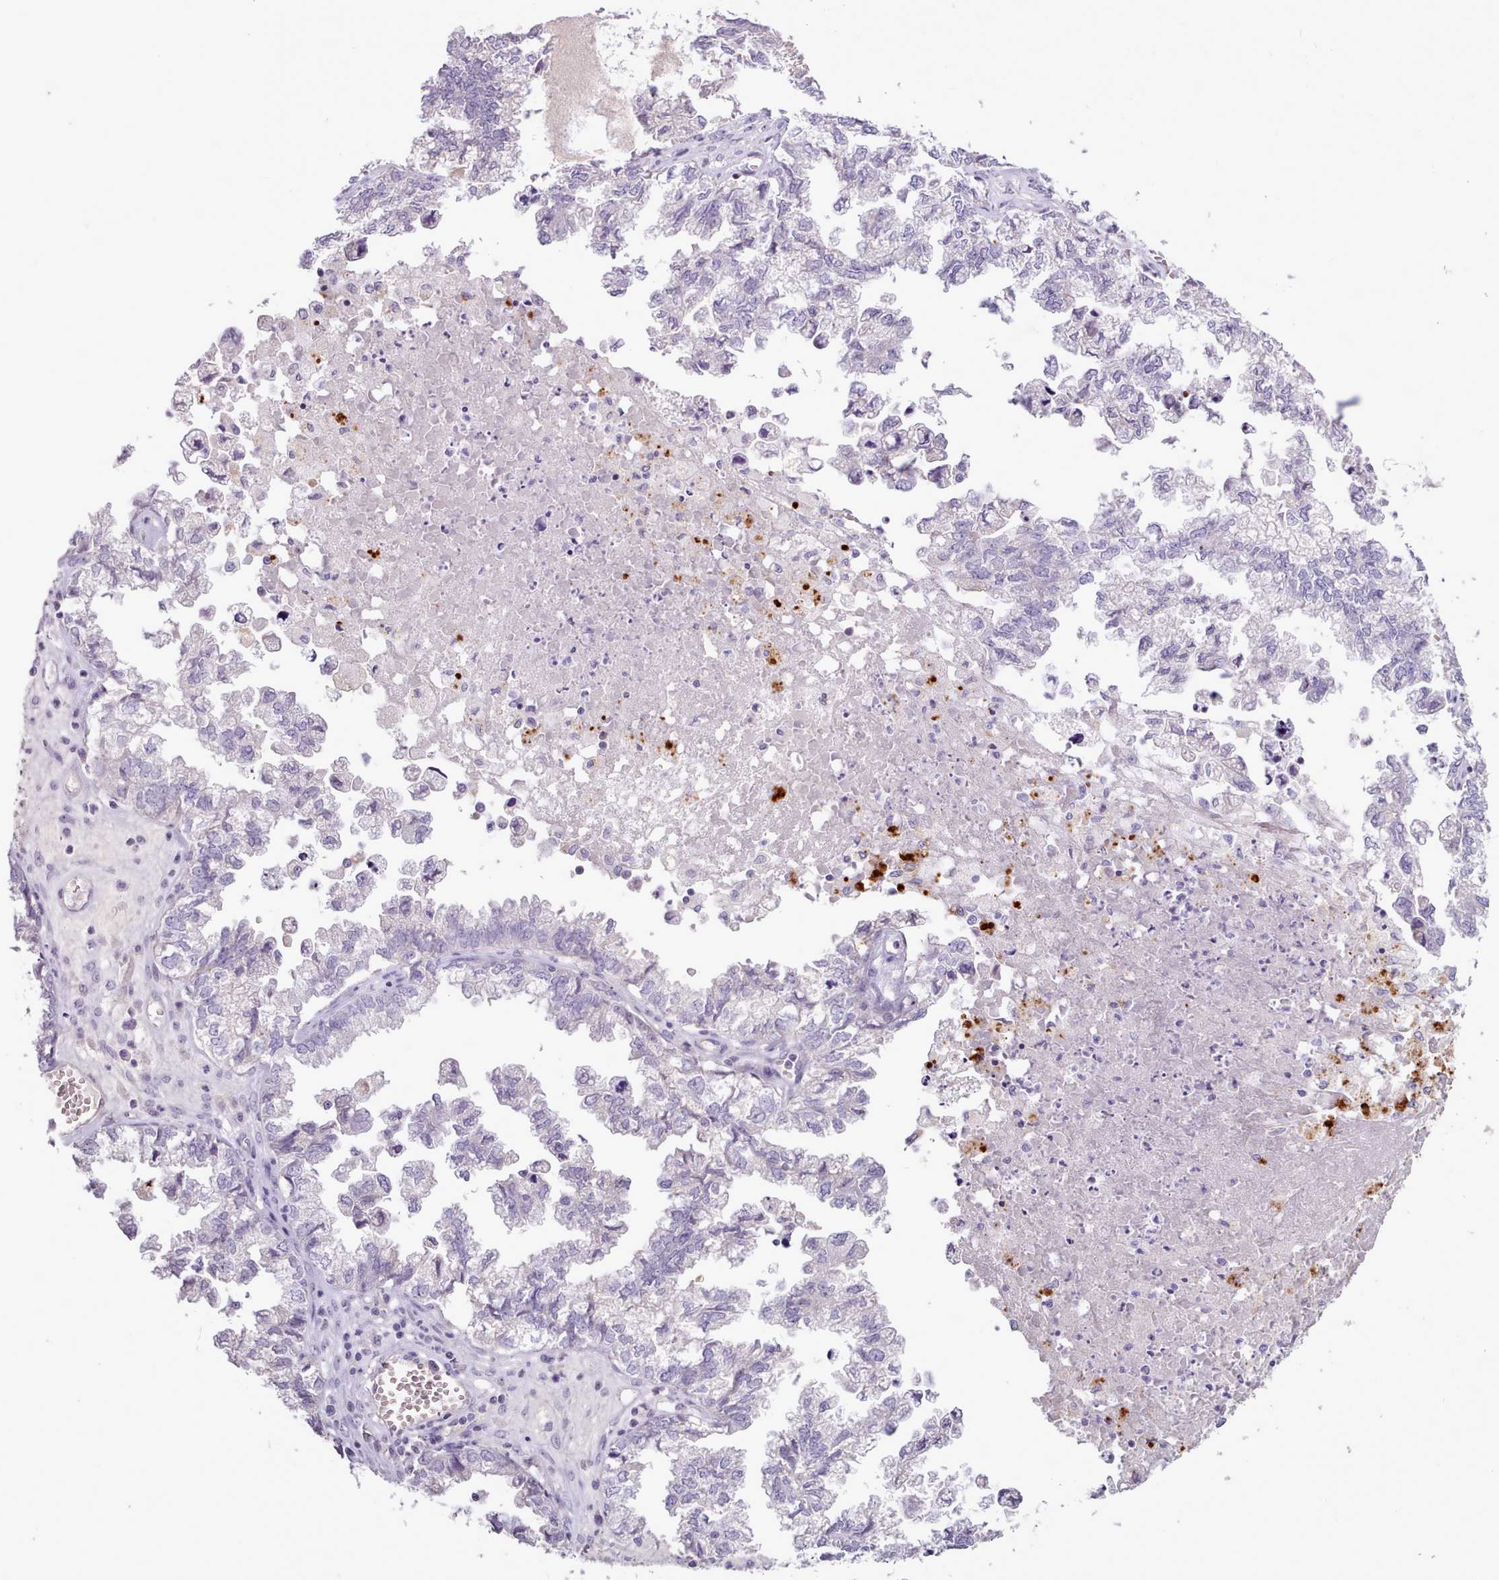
{"staining": {"intensity": "negative", "quantity": "none", "location": "none"}, "tissue": "ovarian cancer", "cell_type": "Tumor cells", "image_type": "cancer", "snomed": [{"axis": "morphology", "description": "Cystadenocarcinoma, mucinous, NOS"}, {"axis": "topography", "description": "Ovary"}], "caption": "Immunohistochemistry of human ovarian mucinous cystadenocarcinoma displays no positivity in tumor cells.", "gene": "ATRAID", "patient": {"sex": "female", "age": 72}}